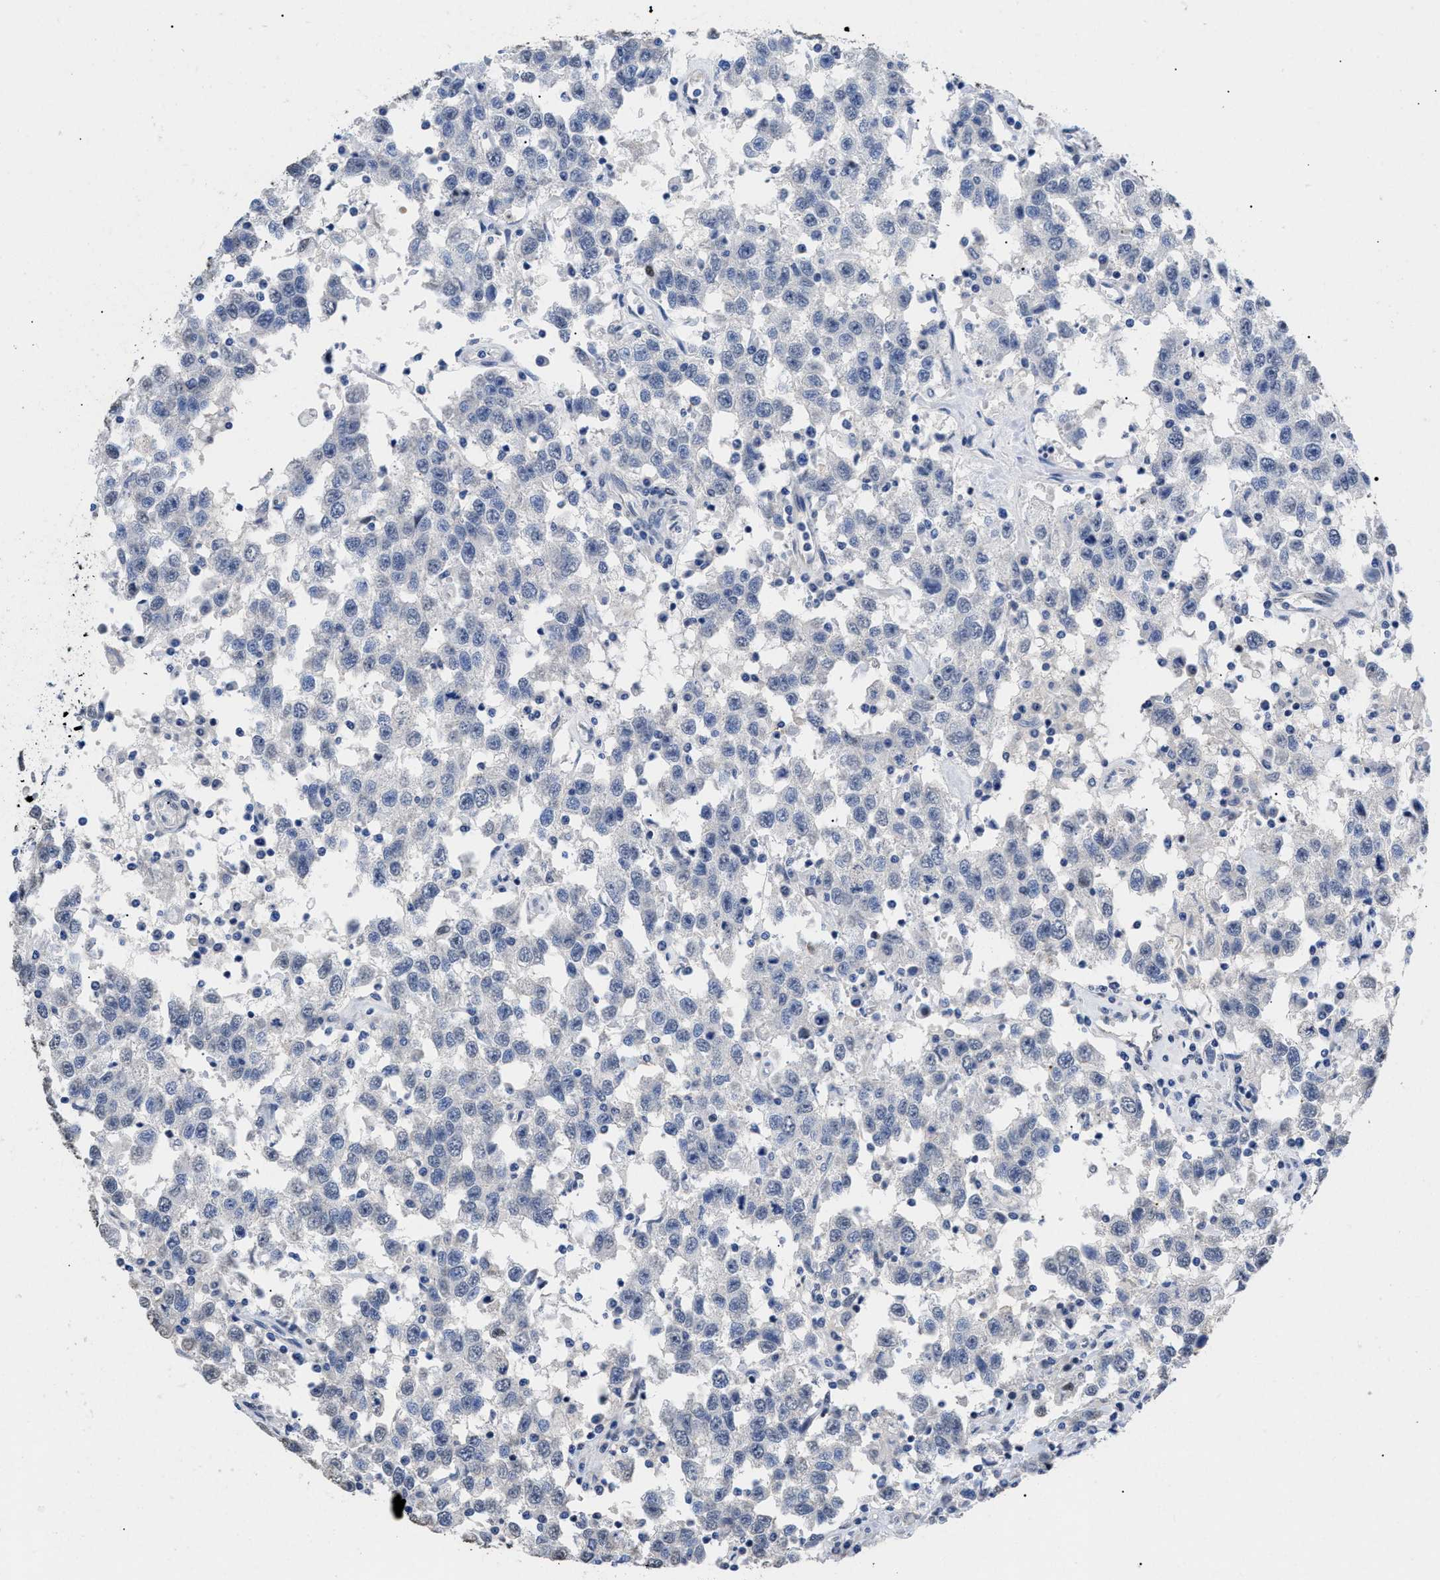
{"staining": {"intensity": "negative", "quantity": "none", "location": "none"}, "tissue": "testis cancer", "cell_type": "Tumor cells", "image_type": "cancer", "snomed": [{"axis": "morphology", "description": "Seminoma, NOS"}, {"axis": "topography", "description": "Testis"}], "caption": "Testis cancer (seminoma) was stained to show a protein in brown. There is no significant positivity in tumor cells. Brightfield microscopy of IHC stained with DAB (brown) and hematoxylin (blue), captured at high magnification.", "gene": "SFXN5", "patient": {"sex": "male", "age": 41}}